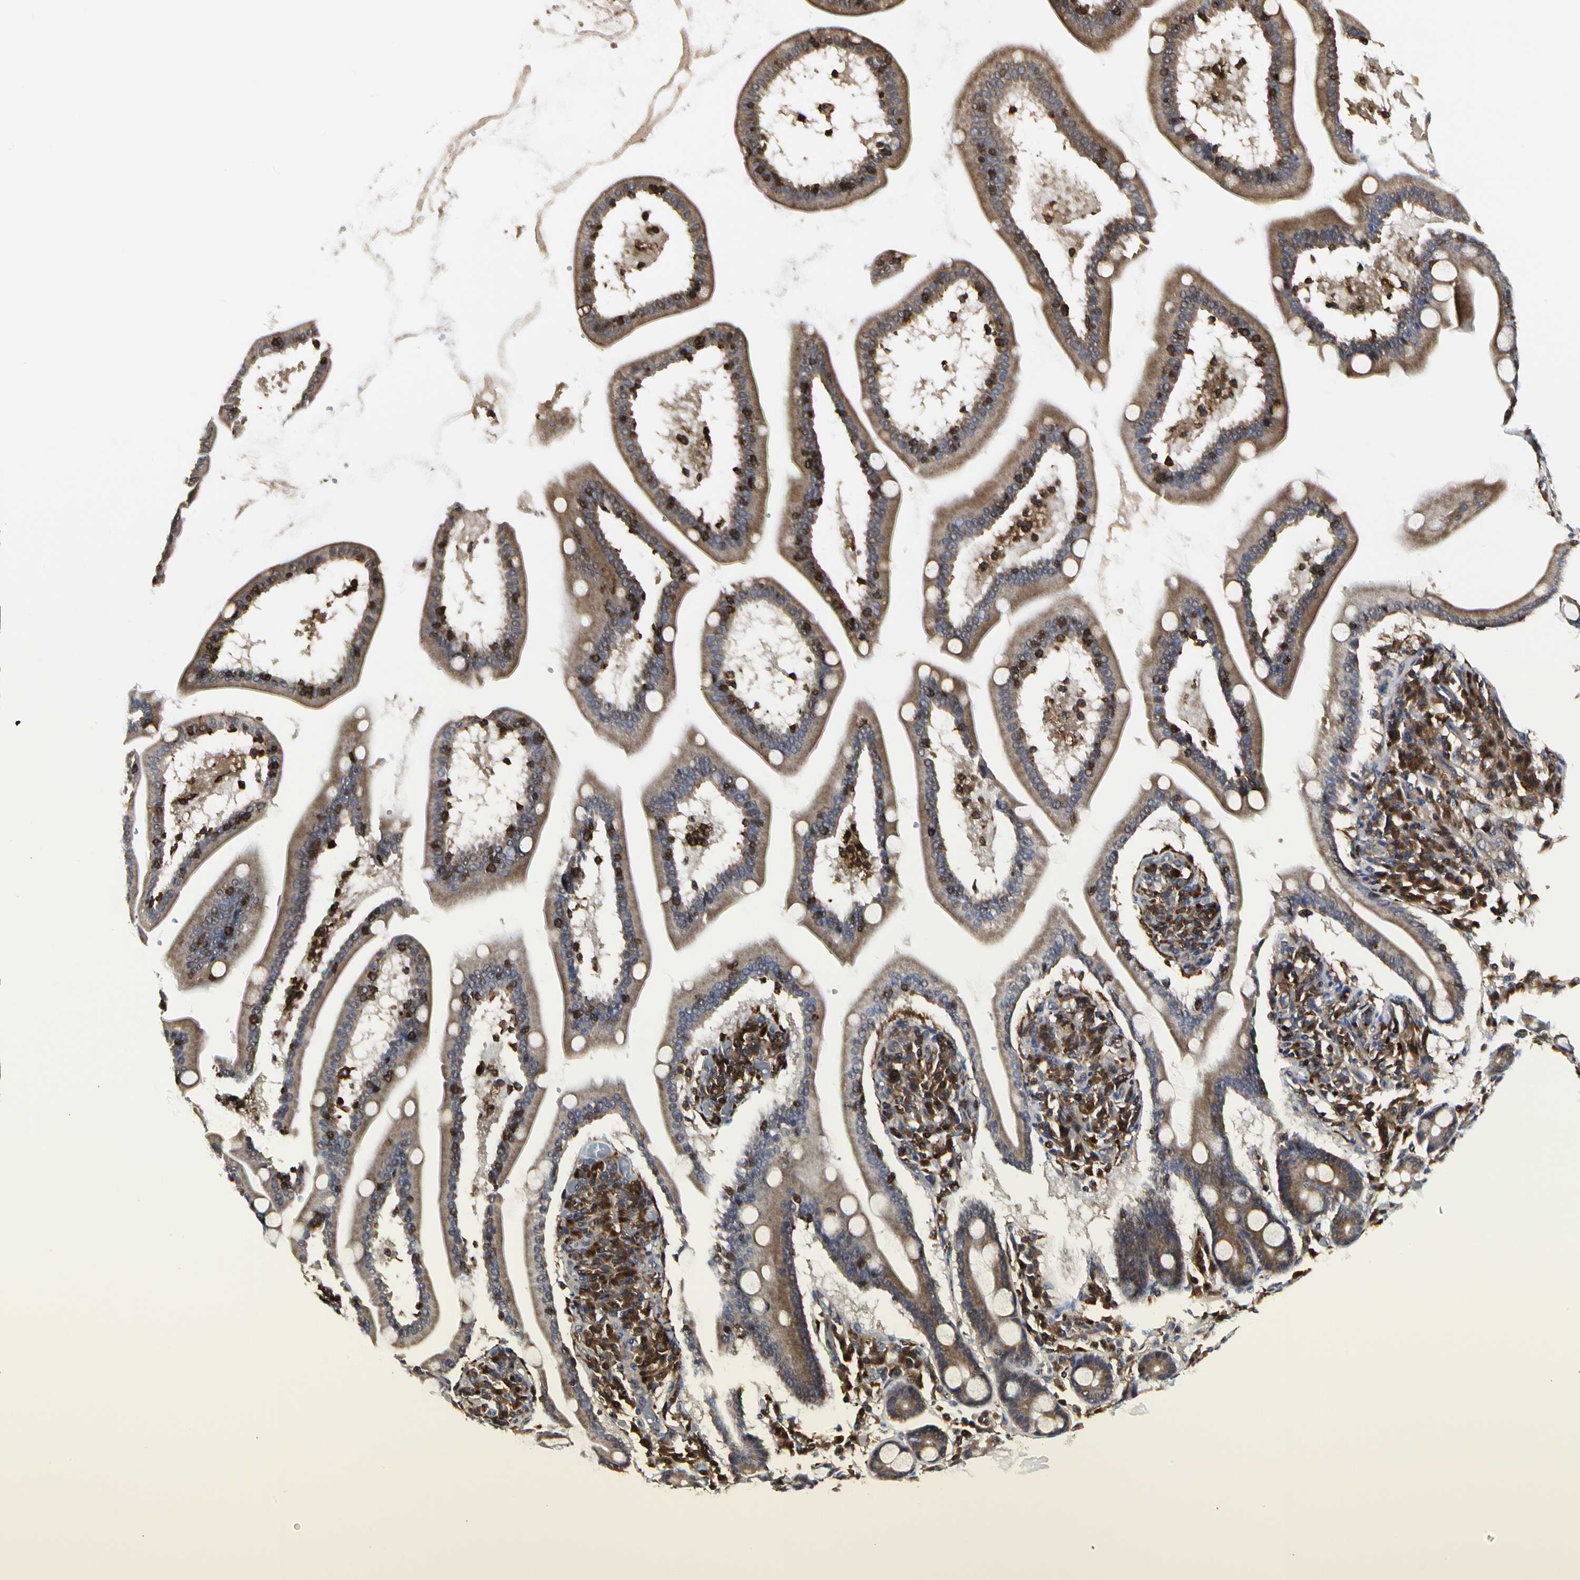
{"staining": {"intensity": "weak", "quantity": ">75%", "location": "cytoplasmic/membranous"}, "tissue": "adipose tissue", "cell_type": "Adipocytes", "image_type": "normal", "snomed": [{"axis": "morphology", "description": "Normal tissue, NOS"}, {"axis": "topography", "description": "Duodenum"}], "caption": "An image of human adipose tissue stained for a protein reveals weak cytoplasmic/membranous brown staining in adipocytes.", "gene": "NAPG", "patient": {"sex": "male", "age": 63}}